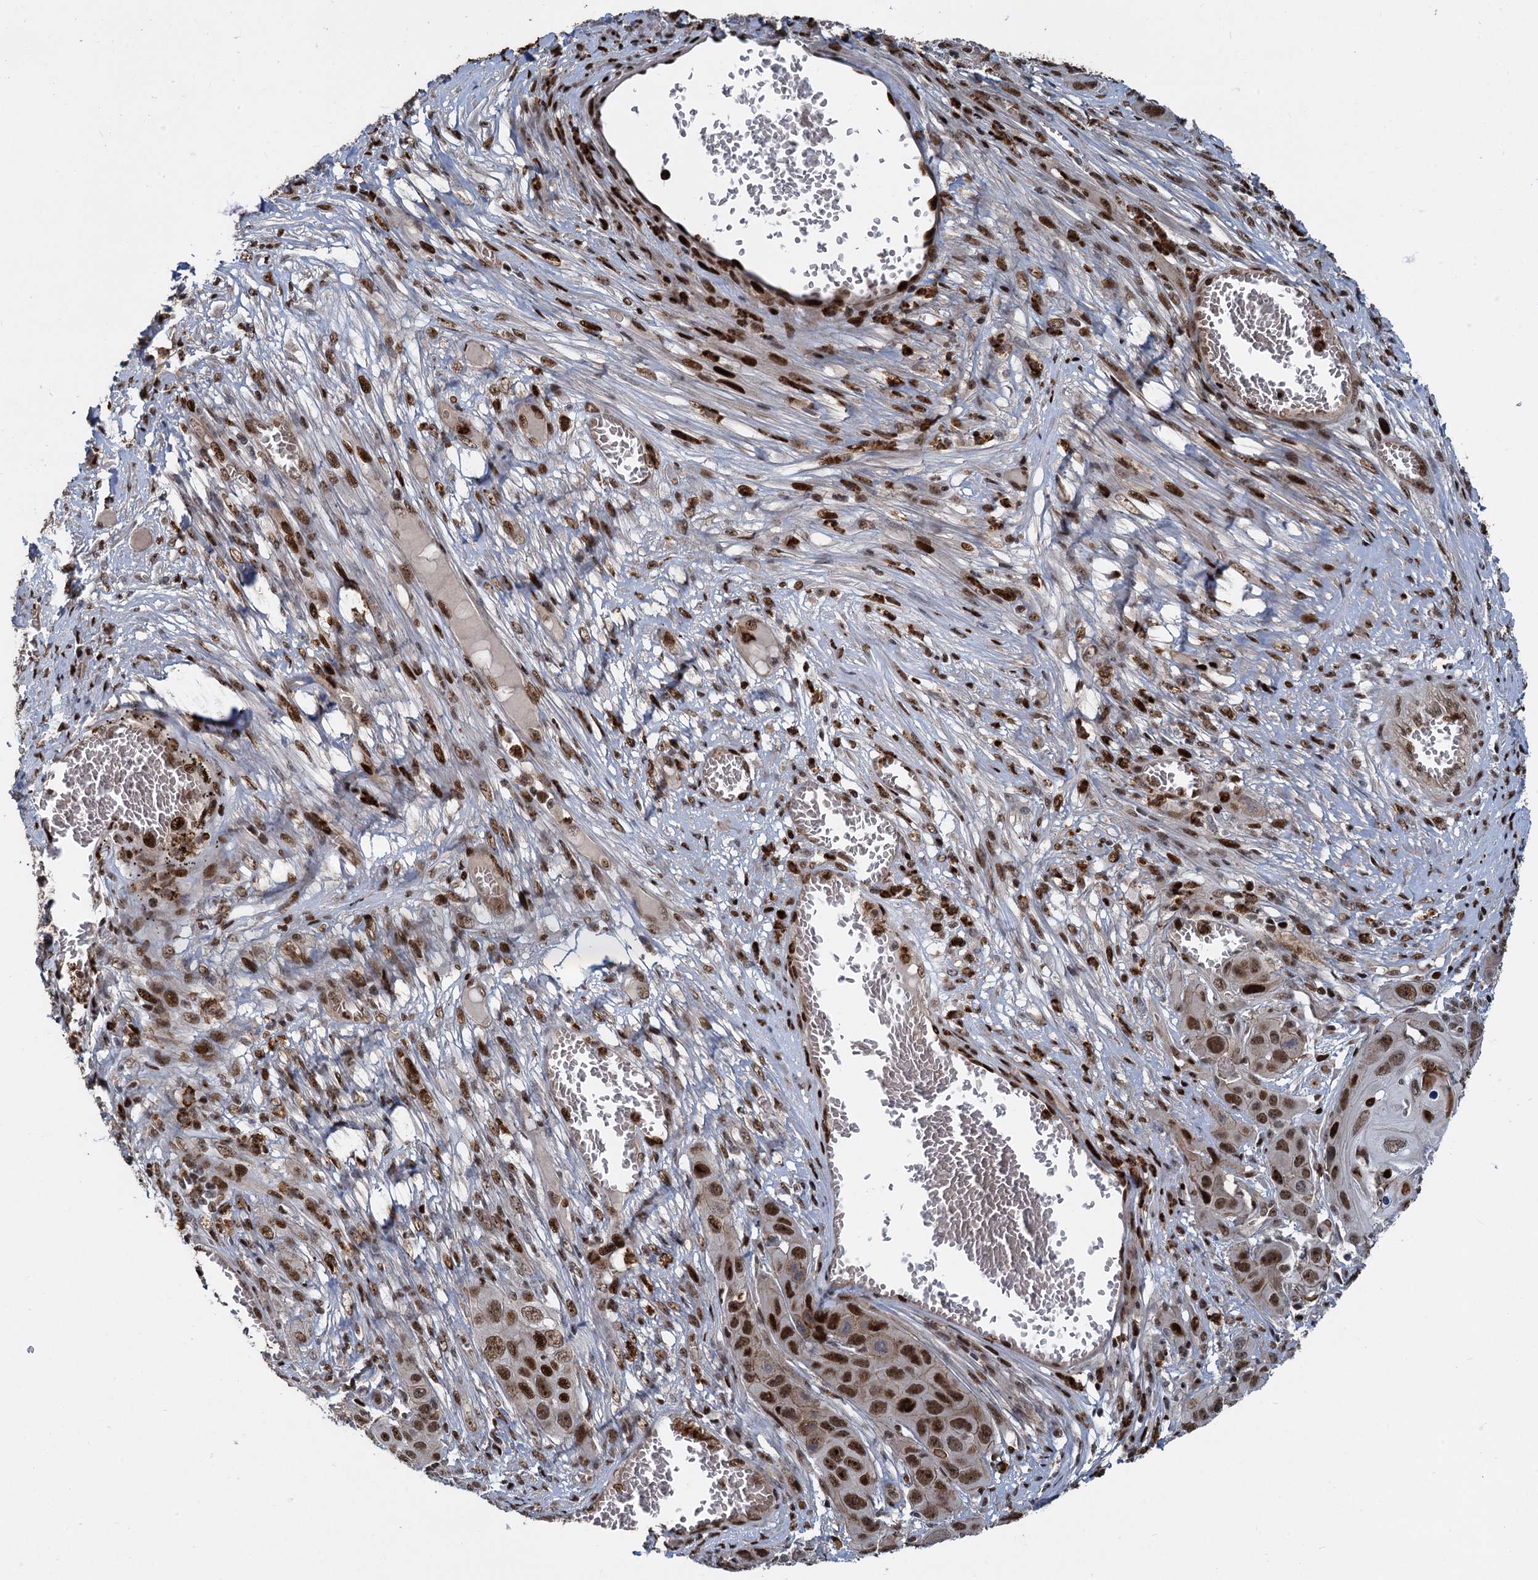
{"staining": {"intensity": "moderate", "quantity": ">75%", "location": "nuclear"}, "tissue": "skin cancer", "cell_type": "Tumor cells", "image_type": "cancer", "snomed": [{"axis": "morphology", "description": "Squamous cell carcinoma, NOS"}, {"axis": "topography", "description": "Skin"}], "caption": "A medium amount of moderate nuclear expression is identified in about >75% of tumor cells in skin cancer tissue. (DAB = brown stain, brightfield microscopy at high magnification).", "gene": "ANKRD49", "patient": {"sex": "male", "age": 55}}